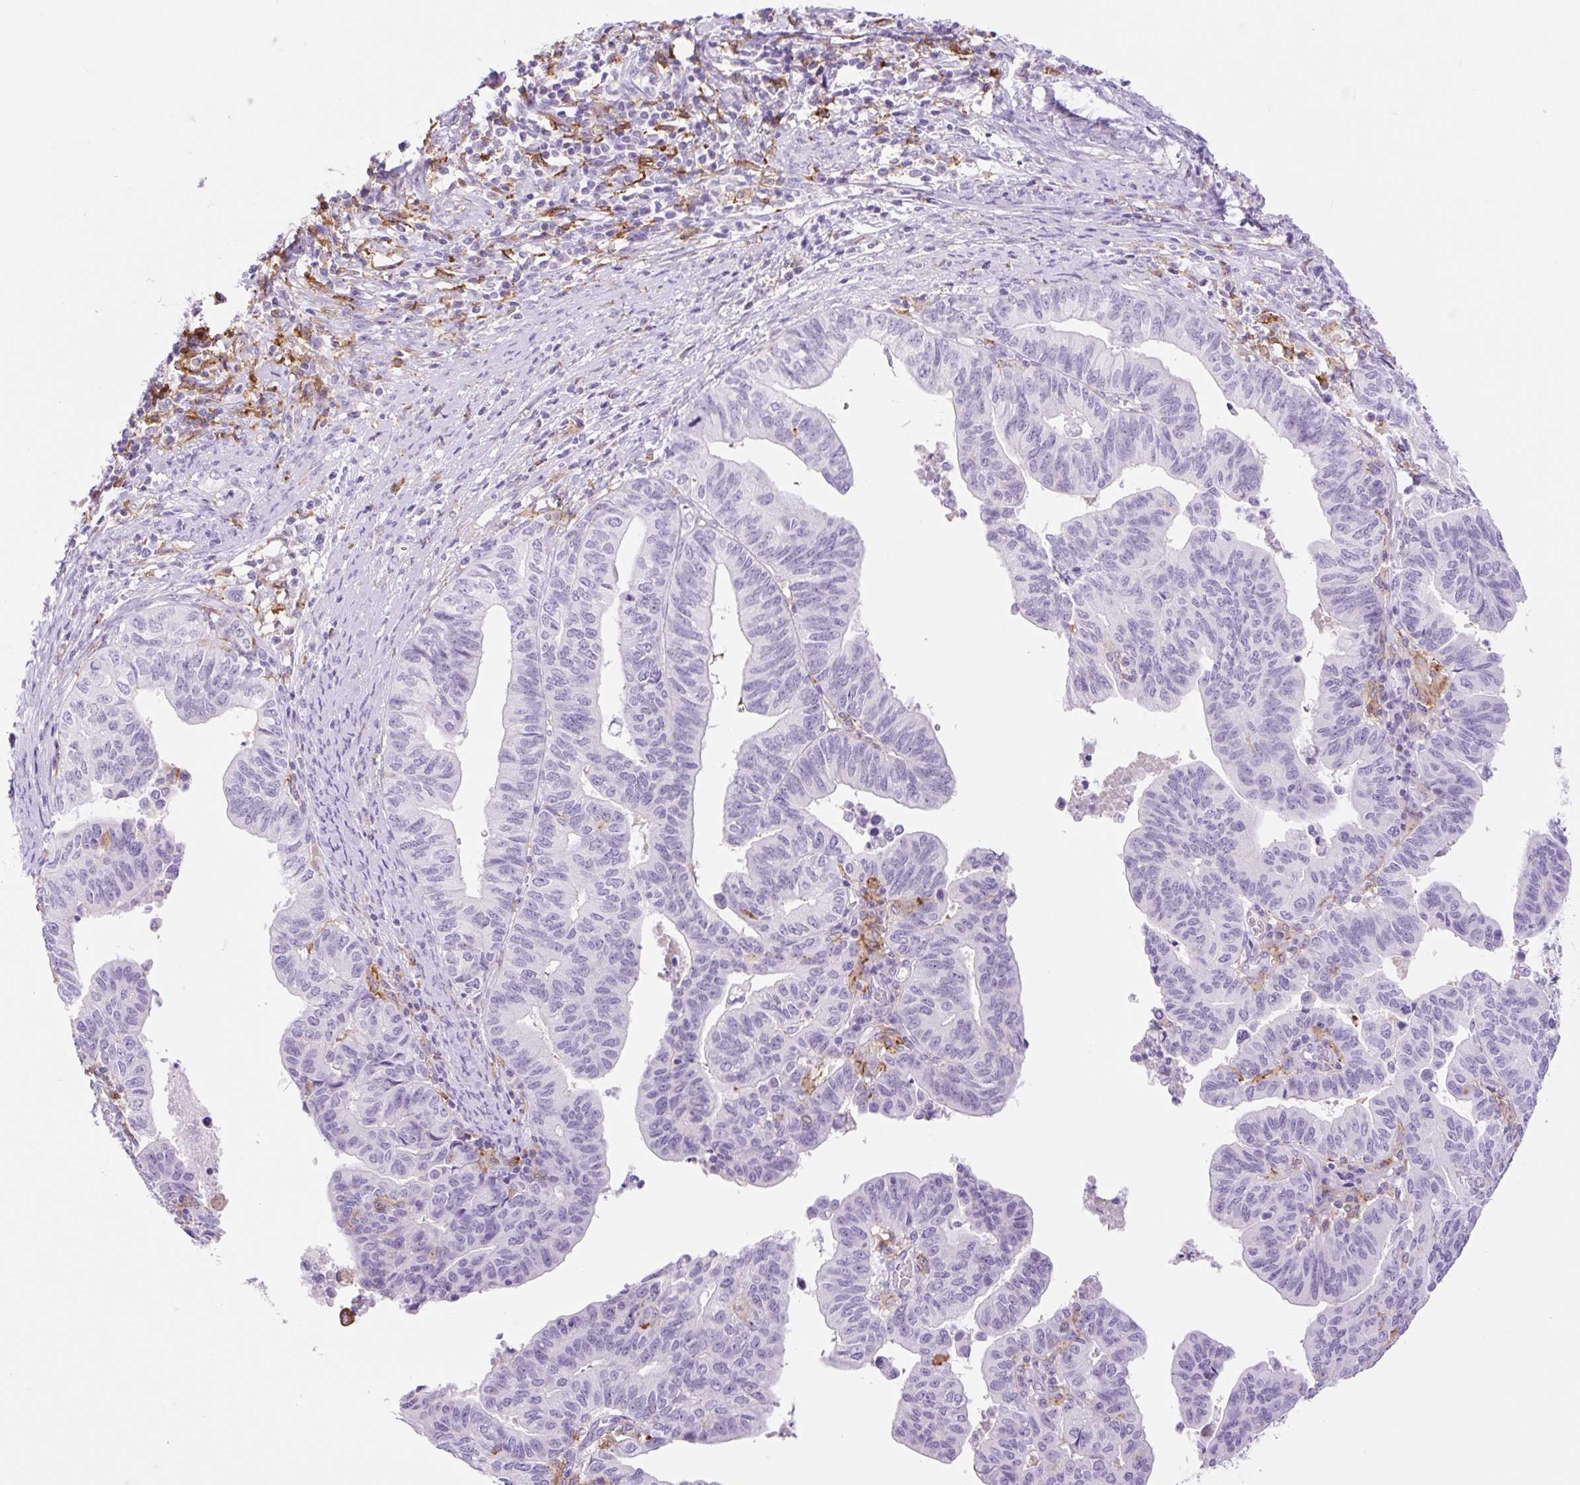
{"staining": {"intensity": "negative", "quantity": "none", "location": "none"}, "tissue": "endometrial cancer", "cell_type": "Tumor cells", "image_type": "cancer", "snomed": [{"axis": "morphology", "description": "Adenocarcinoma, NOS"}, {"axis": "topography", "description": "Endometrium"}], "caption": "DAB immunohistochemical staining of human adenocarcinoma (endometrial) shows no significant expression in tumor cells.", "gene": "SIGLEC1", "patient": {"sex": "female", "age": 65}}